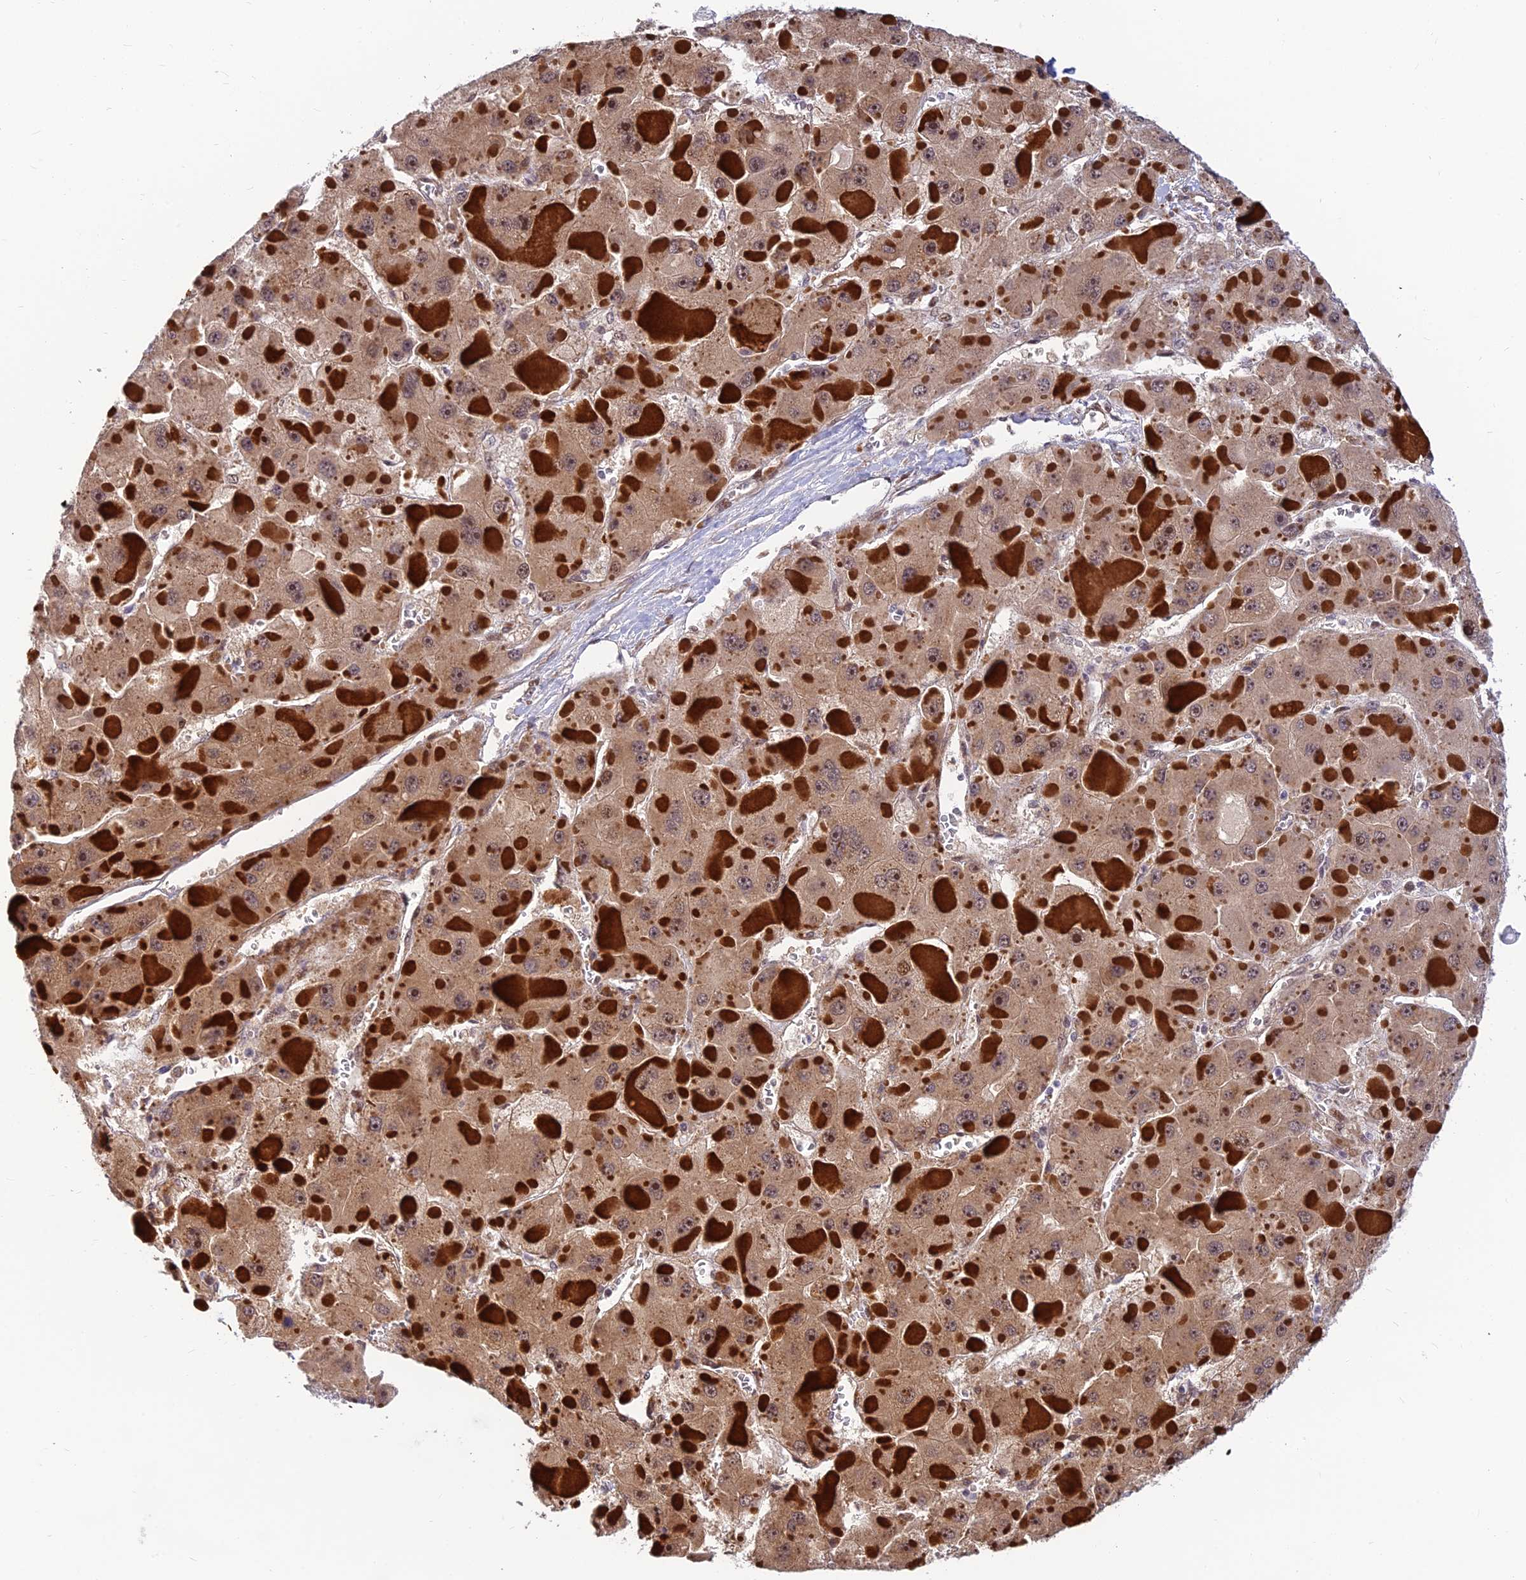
{"staining": {"intensity": "moderate", "quantity": ">75%", "location": "cytoplasmic/membranous"}, "tissue": "liver cancer", "cell_type": "Tumor cells", "image_type": "cancer", "snomed": [{"axis": "morphology", "description": "Carcinoma, Hepatocellular, NOS"}, {"axis": "topography", "description": "Liver"}], "caption": "A high-resolution photomicrograph shows IHC staining of liver hepatocellular carcinoma, which reveals moderate cytoplasmic/membranous staining in approximately >75% of tumor cells.", "gene": "UFSP2", "patient": {"sex": "female", "age": 73}}